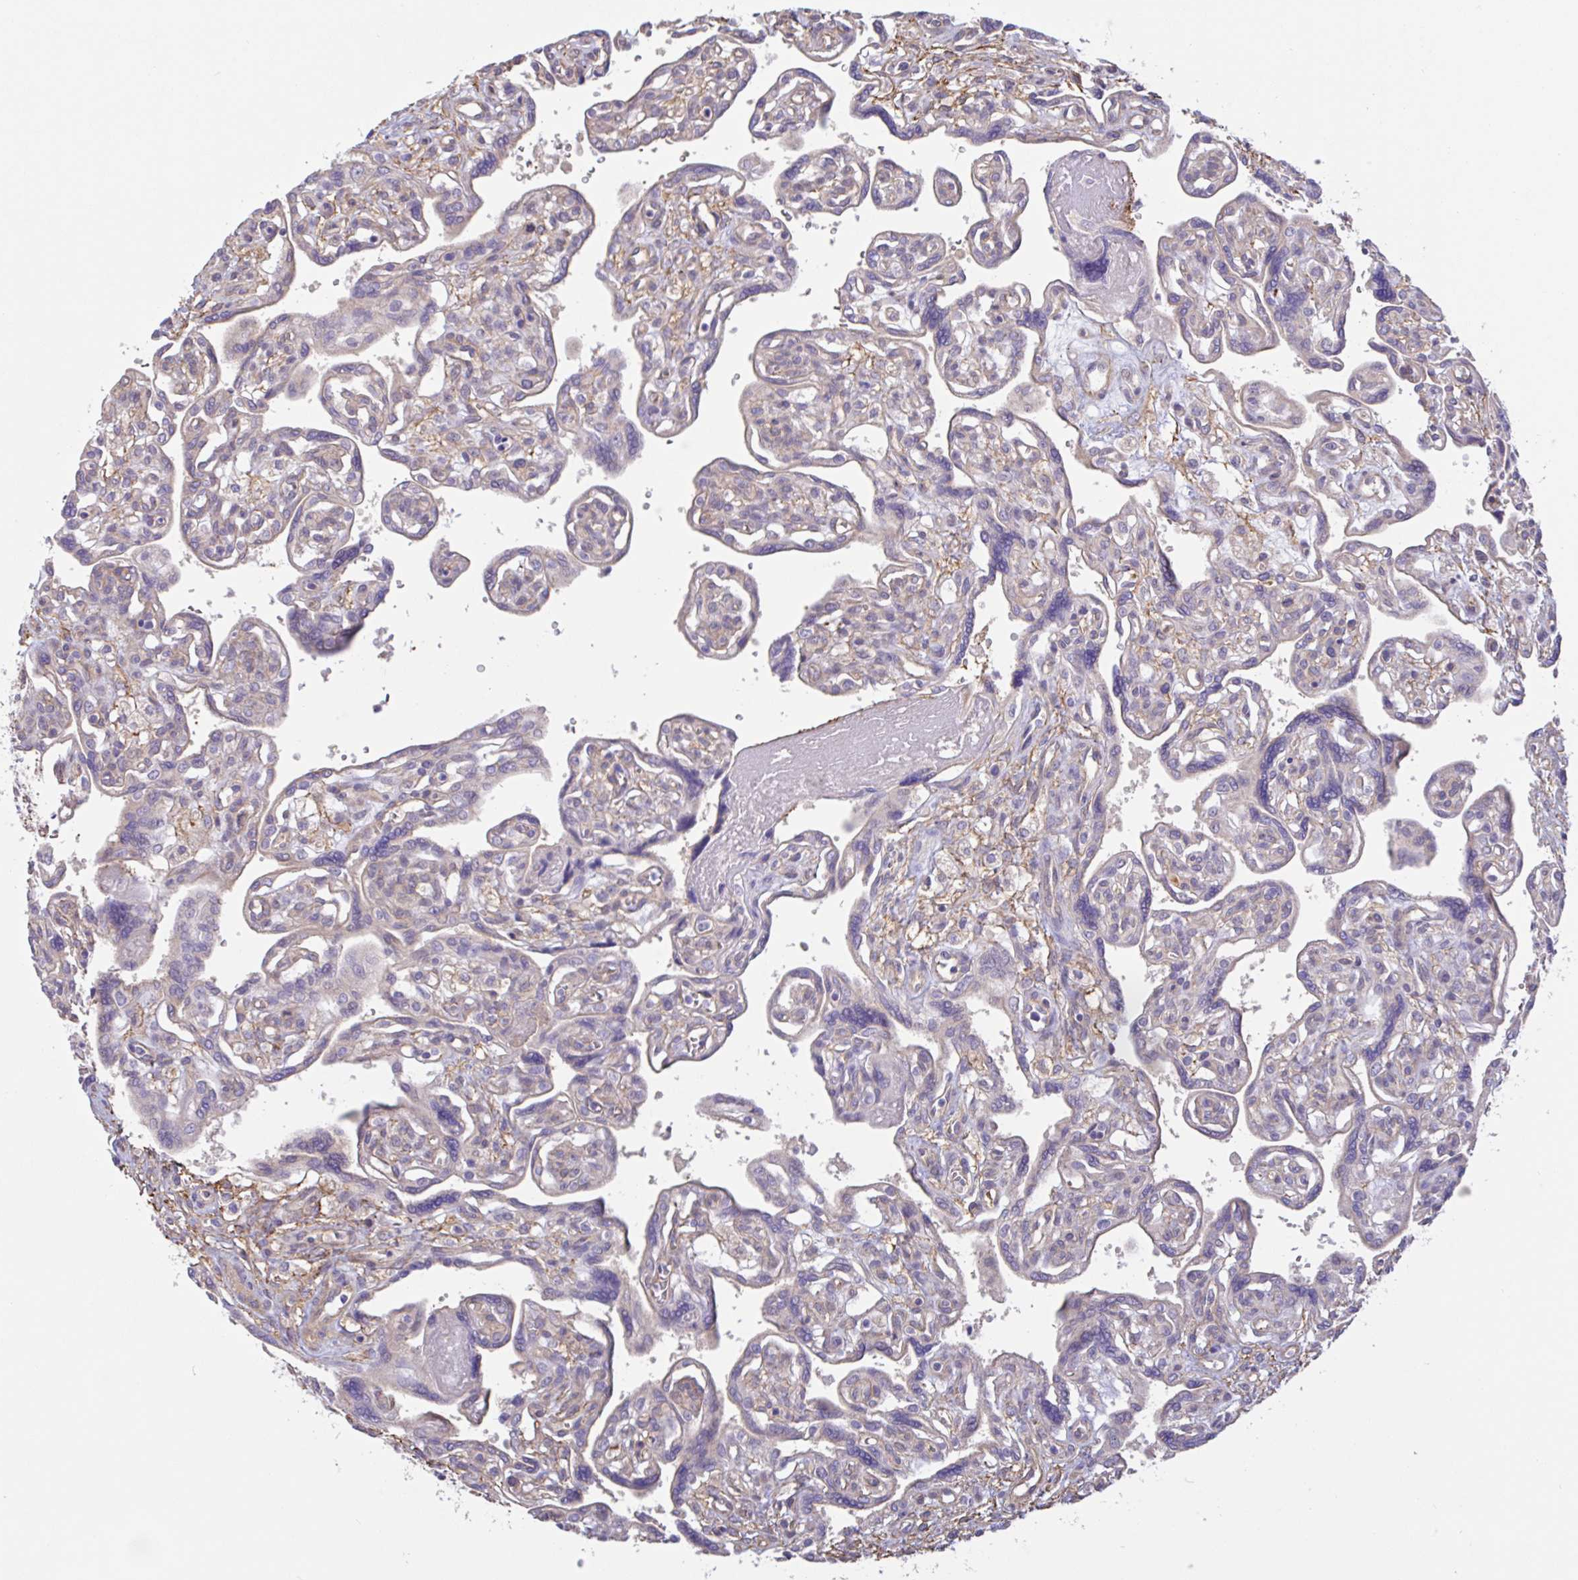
{"staining": {"intensity": "negative", "quantity": "none", "location": "none"}, "tissue": "placenta", "cell_type": "Decidual cells", "image_type": "normal", "snomed": [{"axis": "morphology", "description": "Normal tissue, NOS"}, {"axis": "topography", "description": "Placenta"}], "caption": "The immunohistochemistry photomicrograph has no significant positivity in decidual cells of placenta. (DAB (3,3'-diaminobenzidine) immunohistochemistry (IHC) visualized using brightfield microscopy, high magnification).", "gene": "PLCD4", "patient": {"sex": "female", "age": 39}}